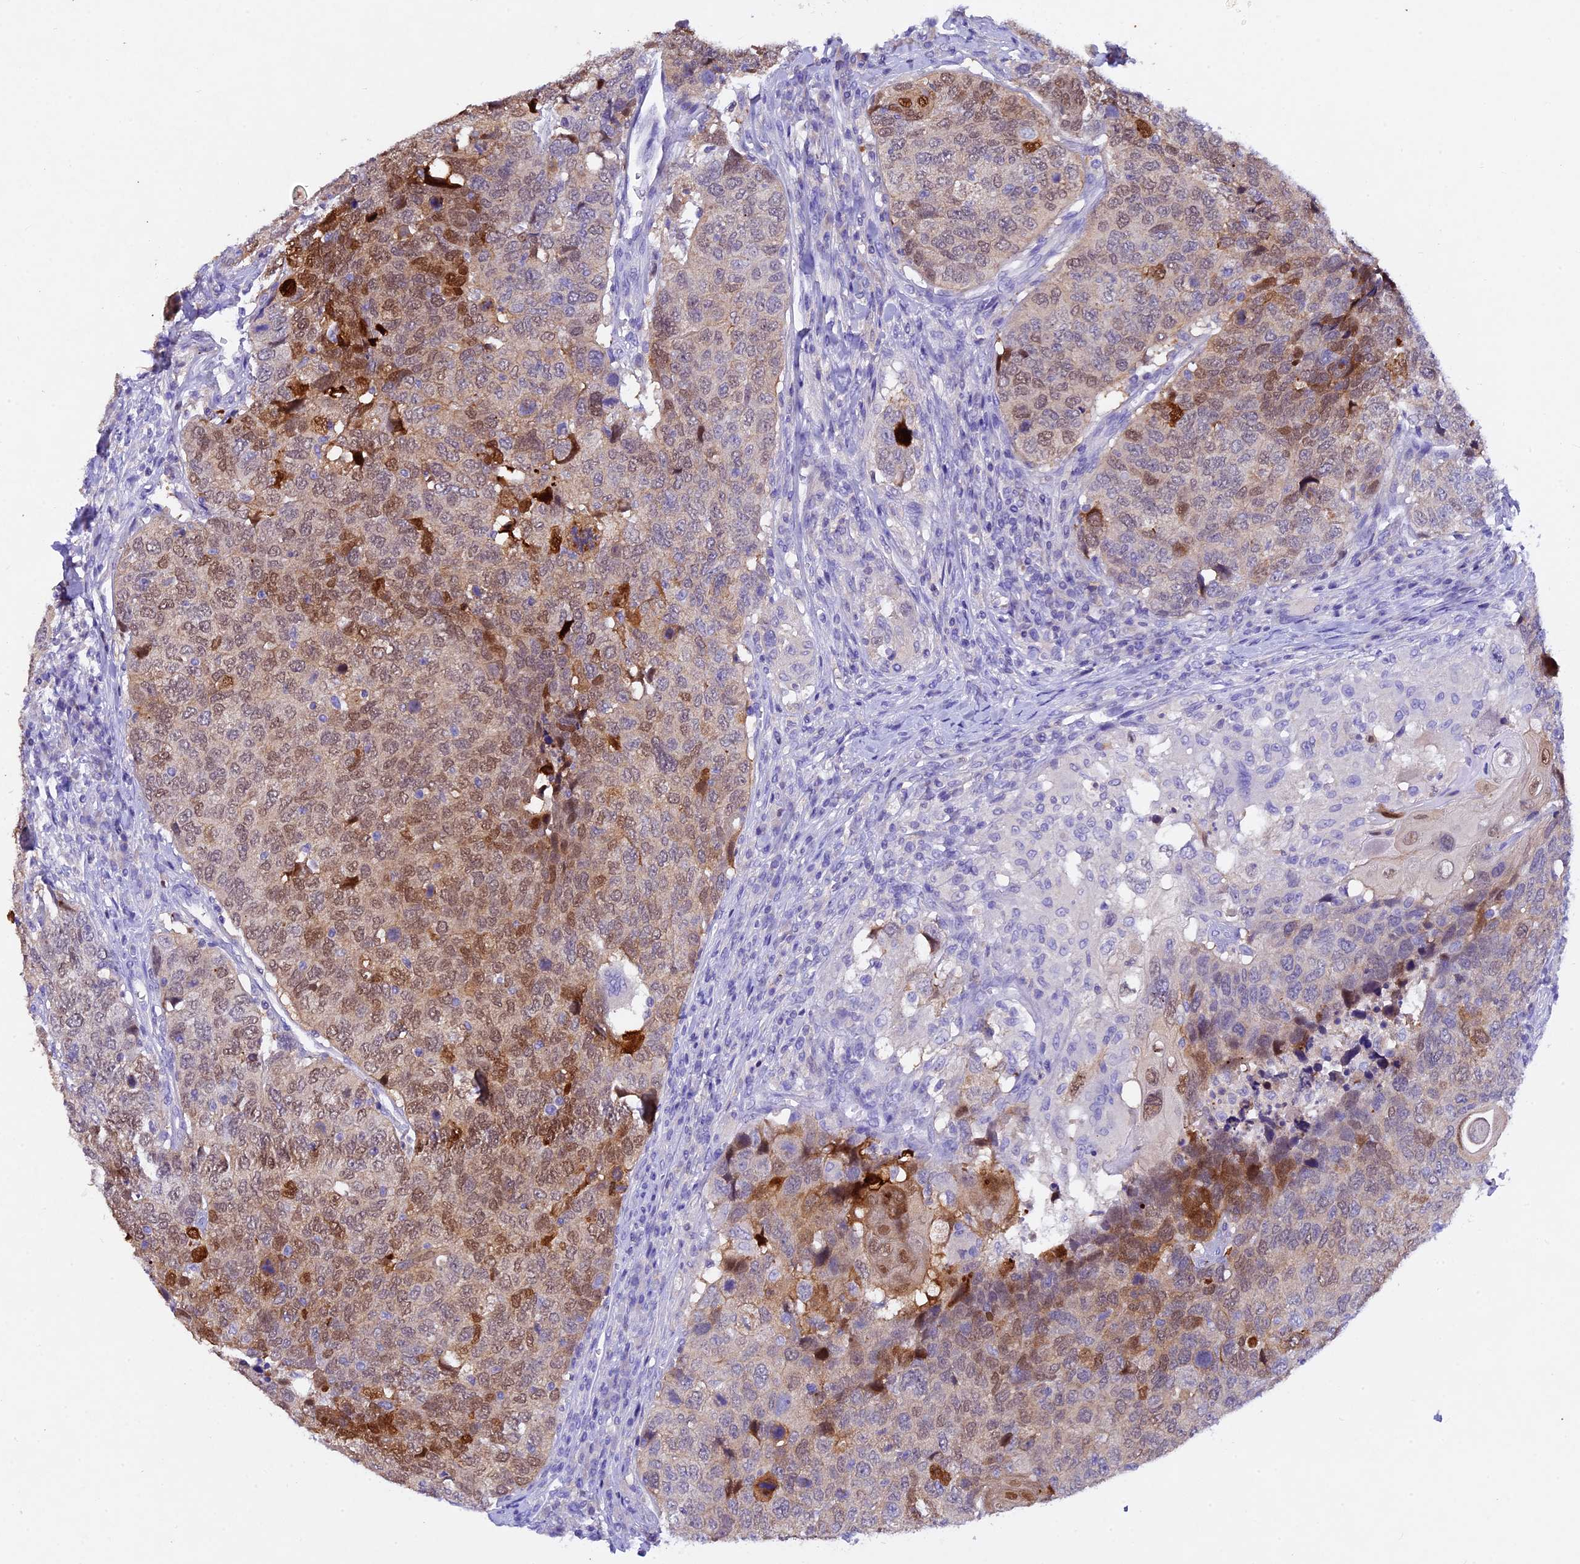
{"staining": {"intensity": "moderate", "quantity": "25%-75%", "location": "nuclear"}, "tissue": "head and neck cancer", "cell_type": "Tumor cells", "image_type": "cancer", "snomed": [{"axis": "morphology", "description": "Squamous cell carcinoma, NOS"}, {"axis": "topography", "description": "Head-Neck"}], "caption": "Immunohistochemical staining of human squamous cell carcinoma (head and neck) shows medium levels of moderate nuclear protein positivity in approximately 25%-75% of tumor cells. The staining is performed using DAB brown chromogen to label protein expression. The nuclei are counter-stained blue using hematoxylin.", "gene": "TGDS", "patient": {"sex": "male", "age": 66}}